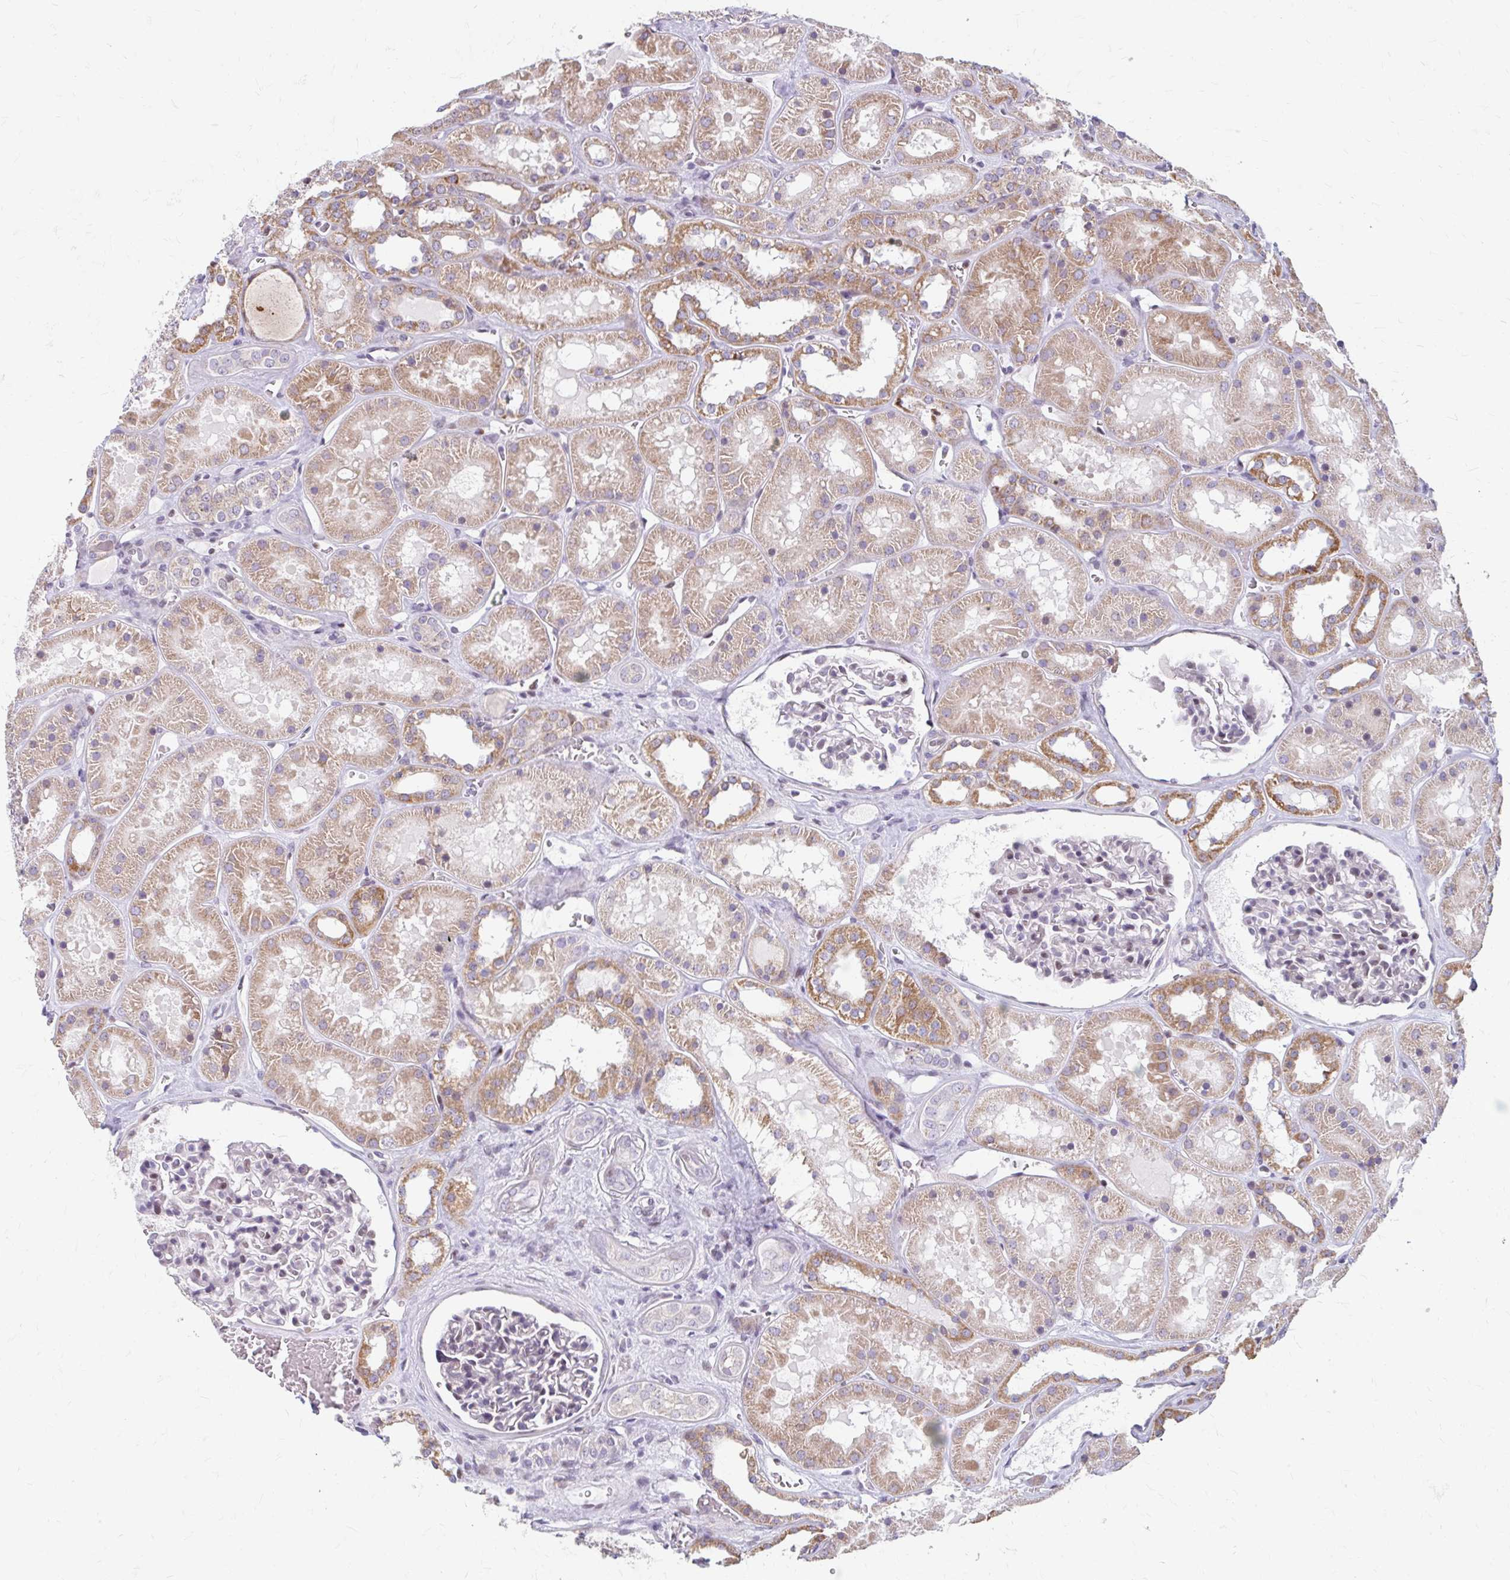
{"staining": {"intensity": "weak", "quantity": "25%-75%", "location": "nuclear"}, "tissue": "kidney", "cell_type": "Cells in glomeruli", "image_type": "normal", "snomed": [{"axis": "morphology", "description": "Normal tissue, NOS"}, {"axis": "topography", "description": "Kidney"}], "caption": "Immunohistochemistry of normal kidney displays low levels of weak nuclear expression in about 25%-75% of cells in glomeruli. (IHC, brightfield microscopy, high magnification).", "gene": "BEAN1", "patient": {"sex": "female", "age": 41}}